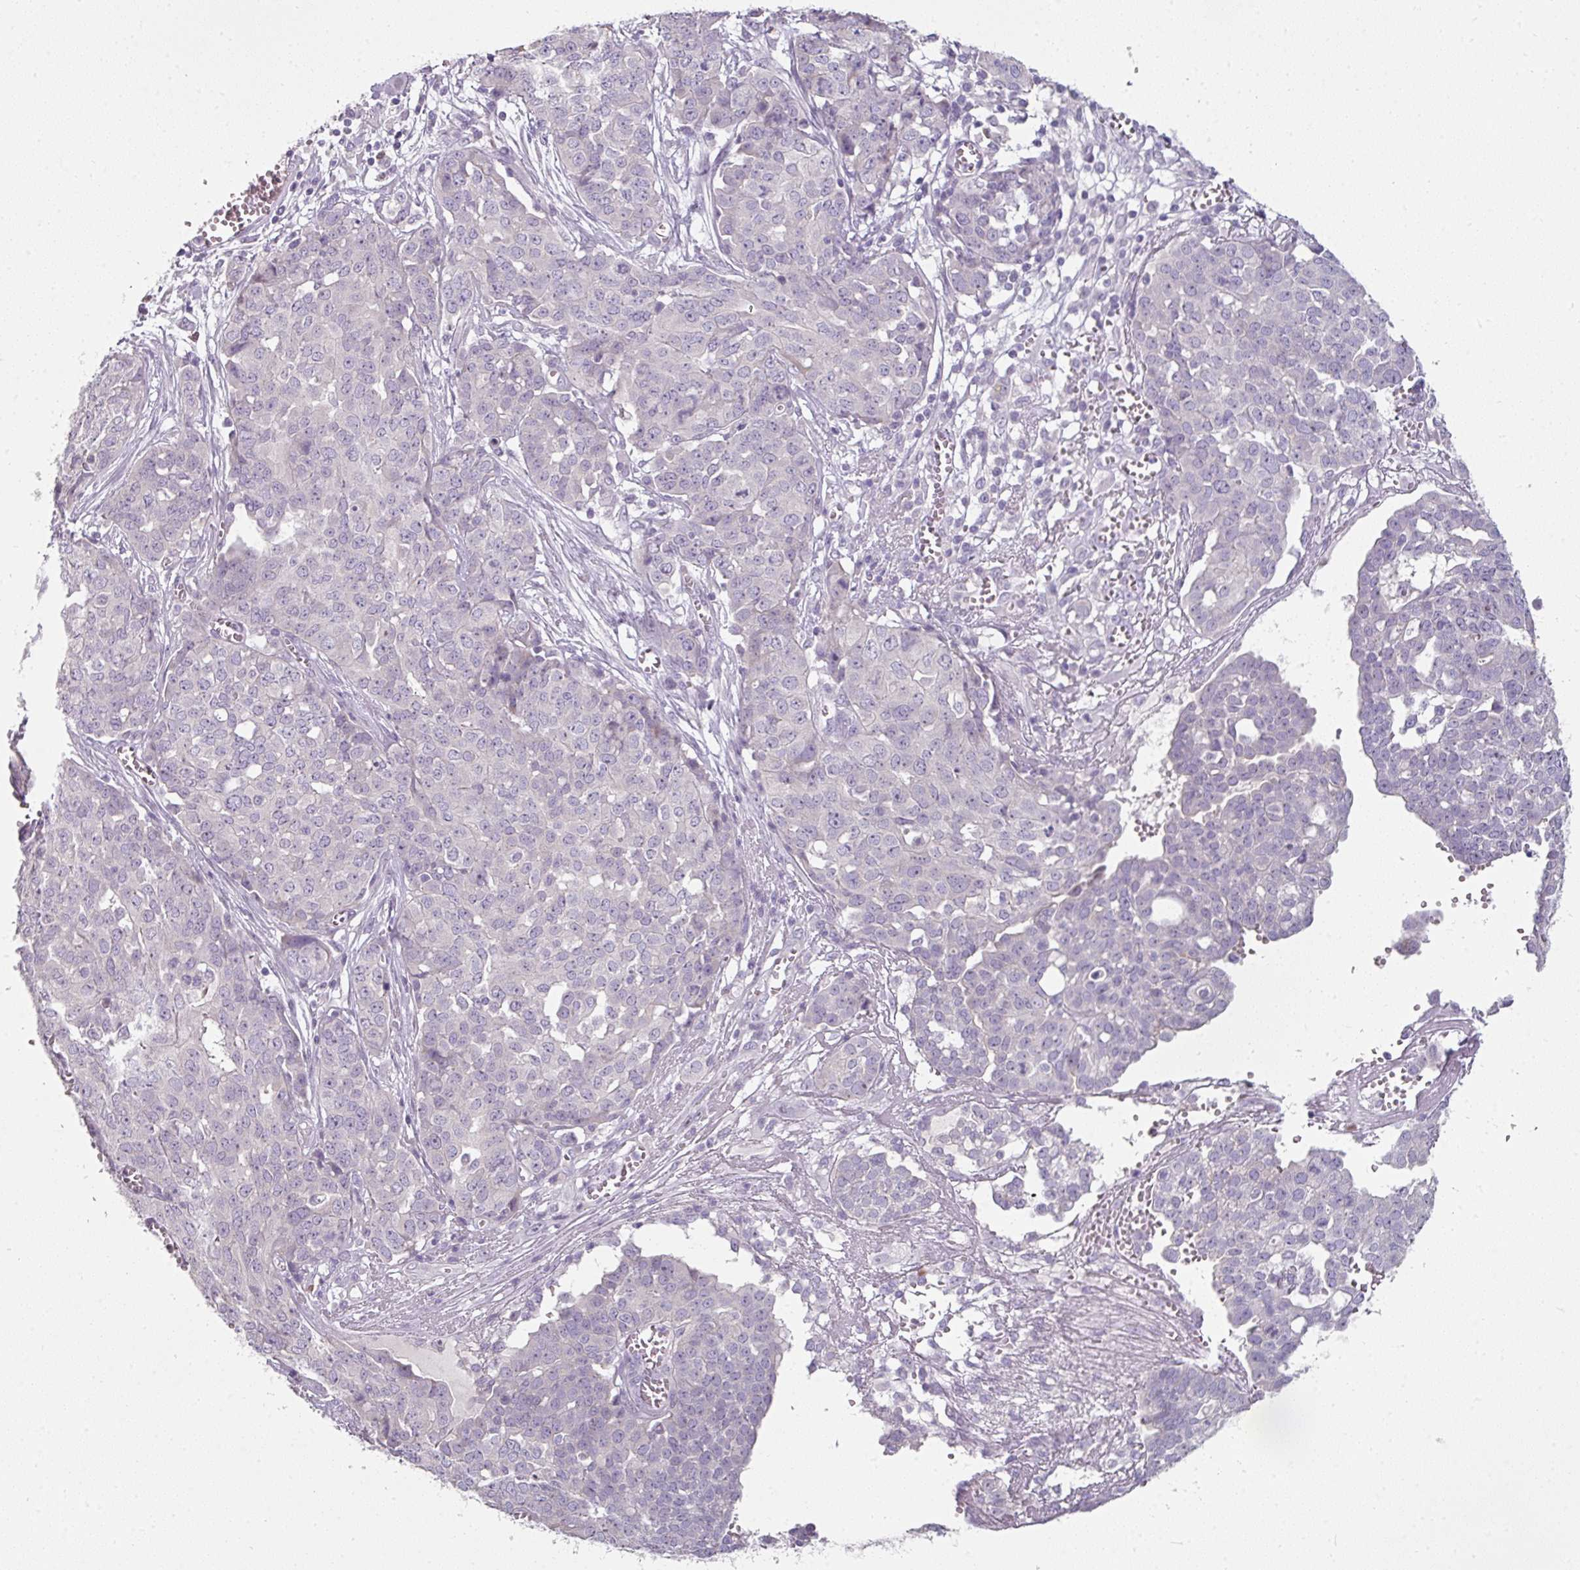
{"staining": {"intensity": "negative", "quantity": "none", "location": "none"}, "tissue": "ovarian cancer", "cell_type": "Tumor cells", "image_type": "cancer", "snomed": [{"axis": "morphology", "description": "Cystadenocarcinoma, serous, NOS"}, {"axis": "topography", "description": "Soft tissue"}, {"axis": "topography", "description": "Ovary"}], "caption": "Tumor cells are negative for protein expression in human serous cystadenocarcinoma (ovarian).", "gene": "FHAD1", "patient": {"sex": "female", "age": 57}}